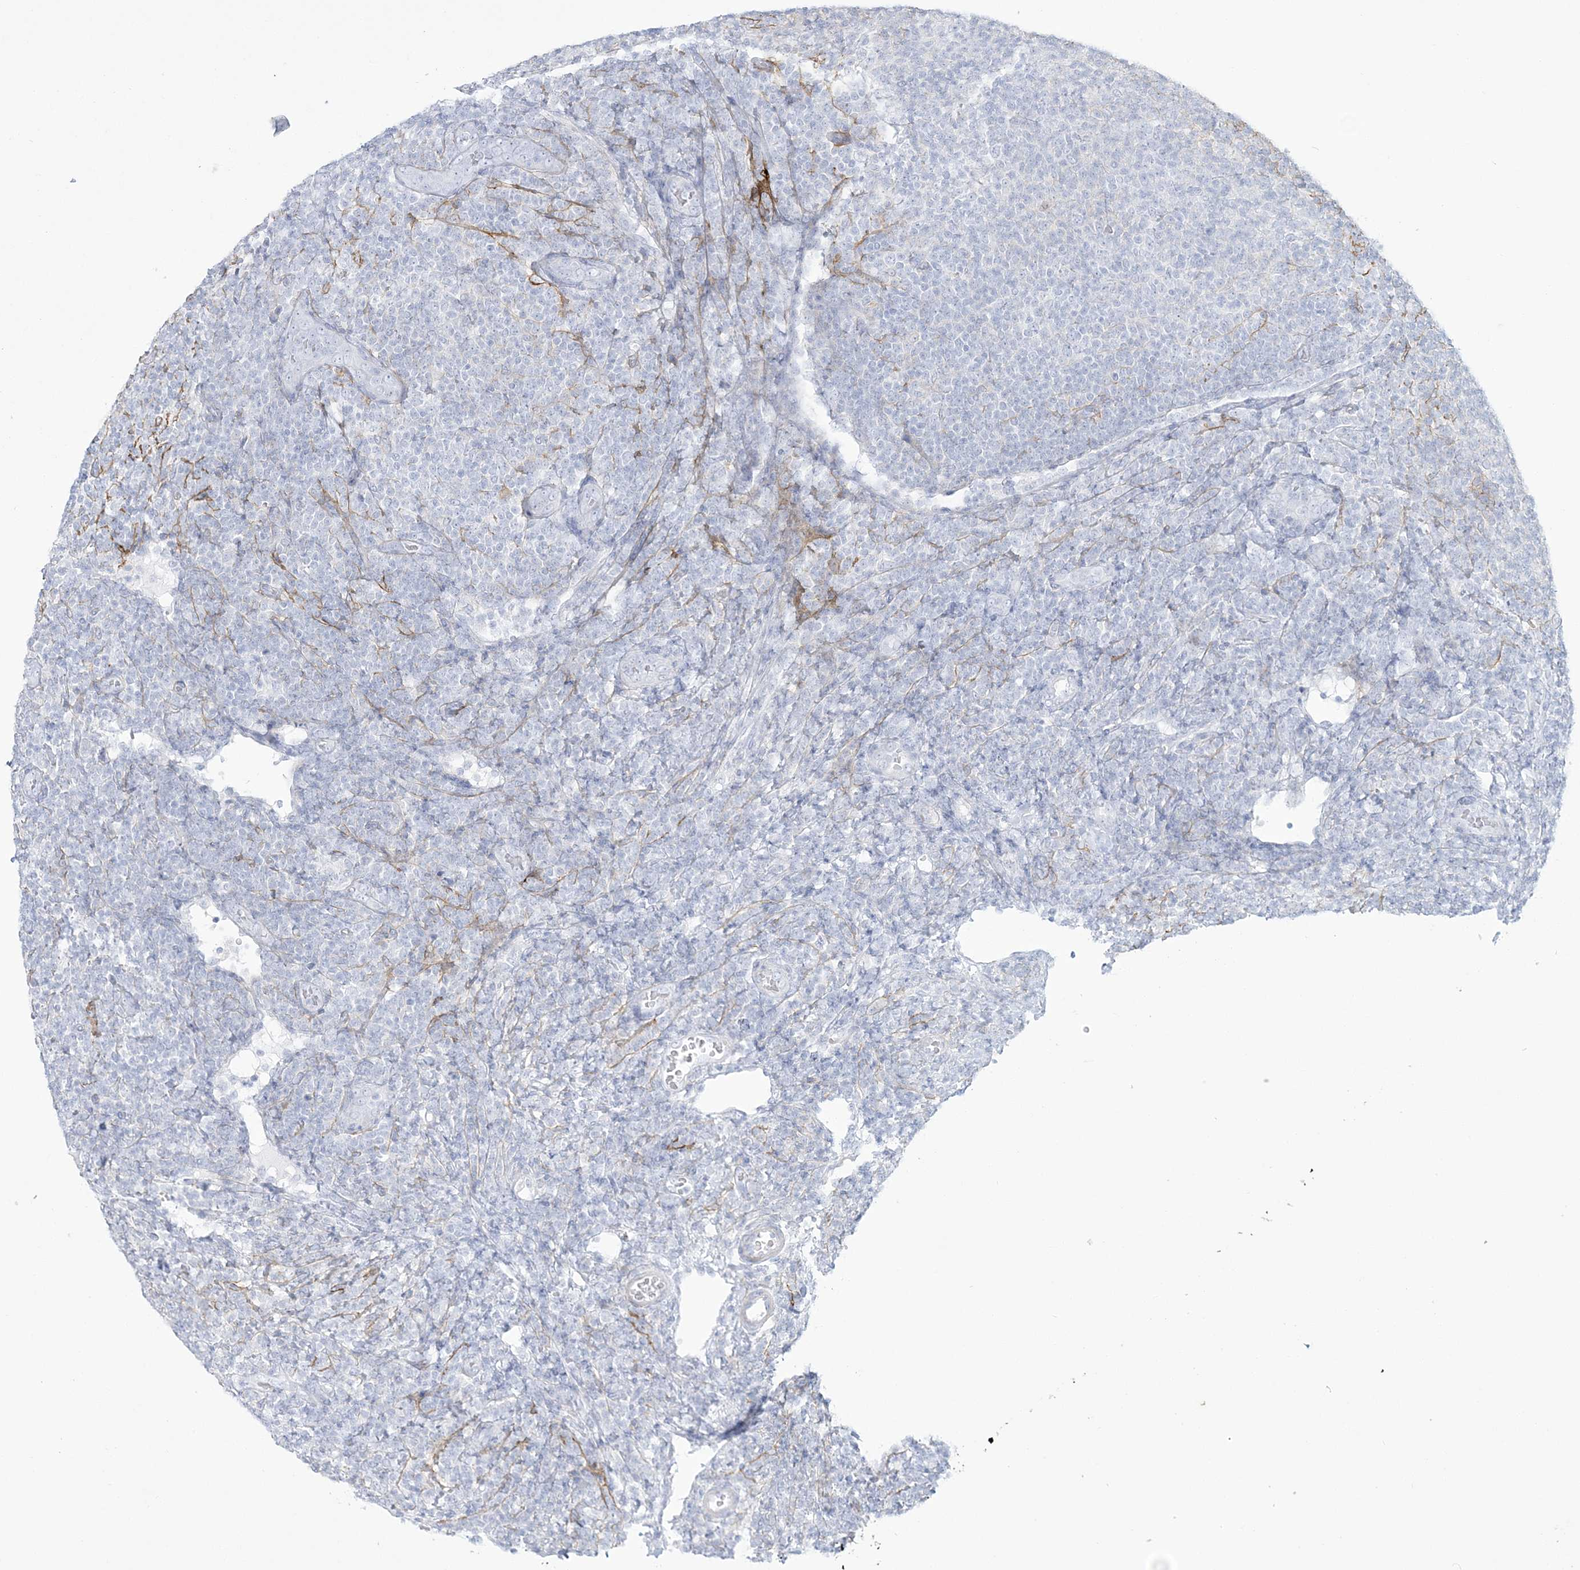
{"staining": {"intensity": "negative", "quantity": "none", "location": "none"}, "tissue": "lymphoma", "cell_type": "Tumor cells", "image_type": "cancer", "snomed": [{"axis": "morphology", "description": "Malignant lymphoma, non-Hodgkin's type, Low grade"}, {"axis": "topography", "description": "Lymph node"}], "caption": "An IHC histopathology image of lymphoma is shown. There is no staining in tumor cells of lymphoma.", "gene": "ADGB", "patient": {"sex": "male", "age": 66}}